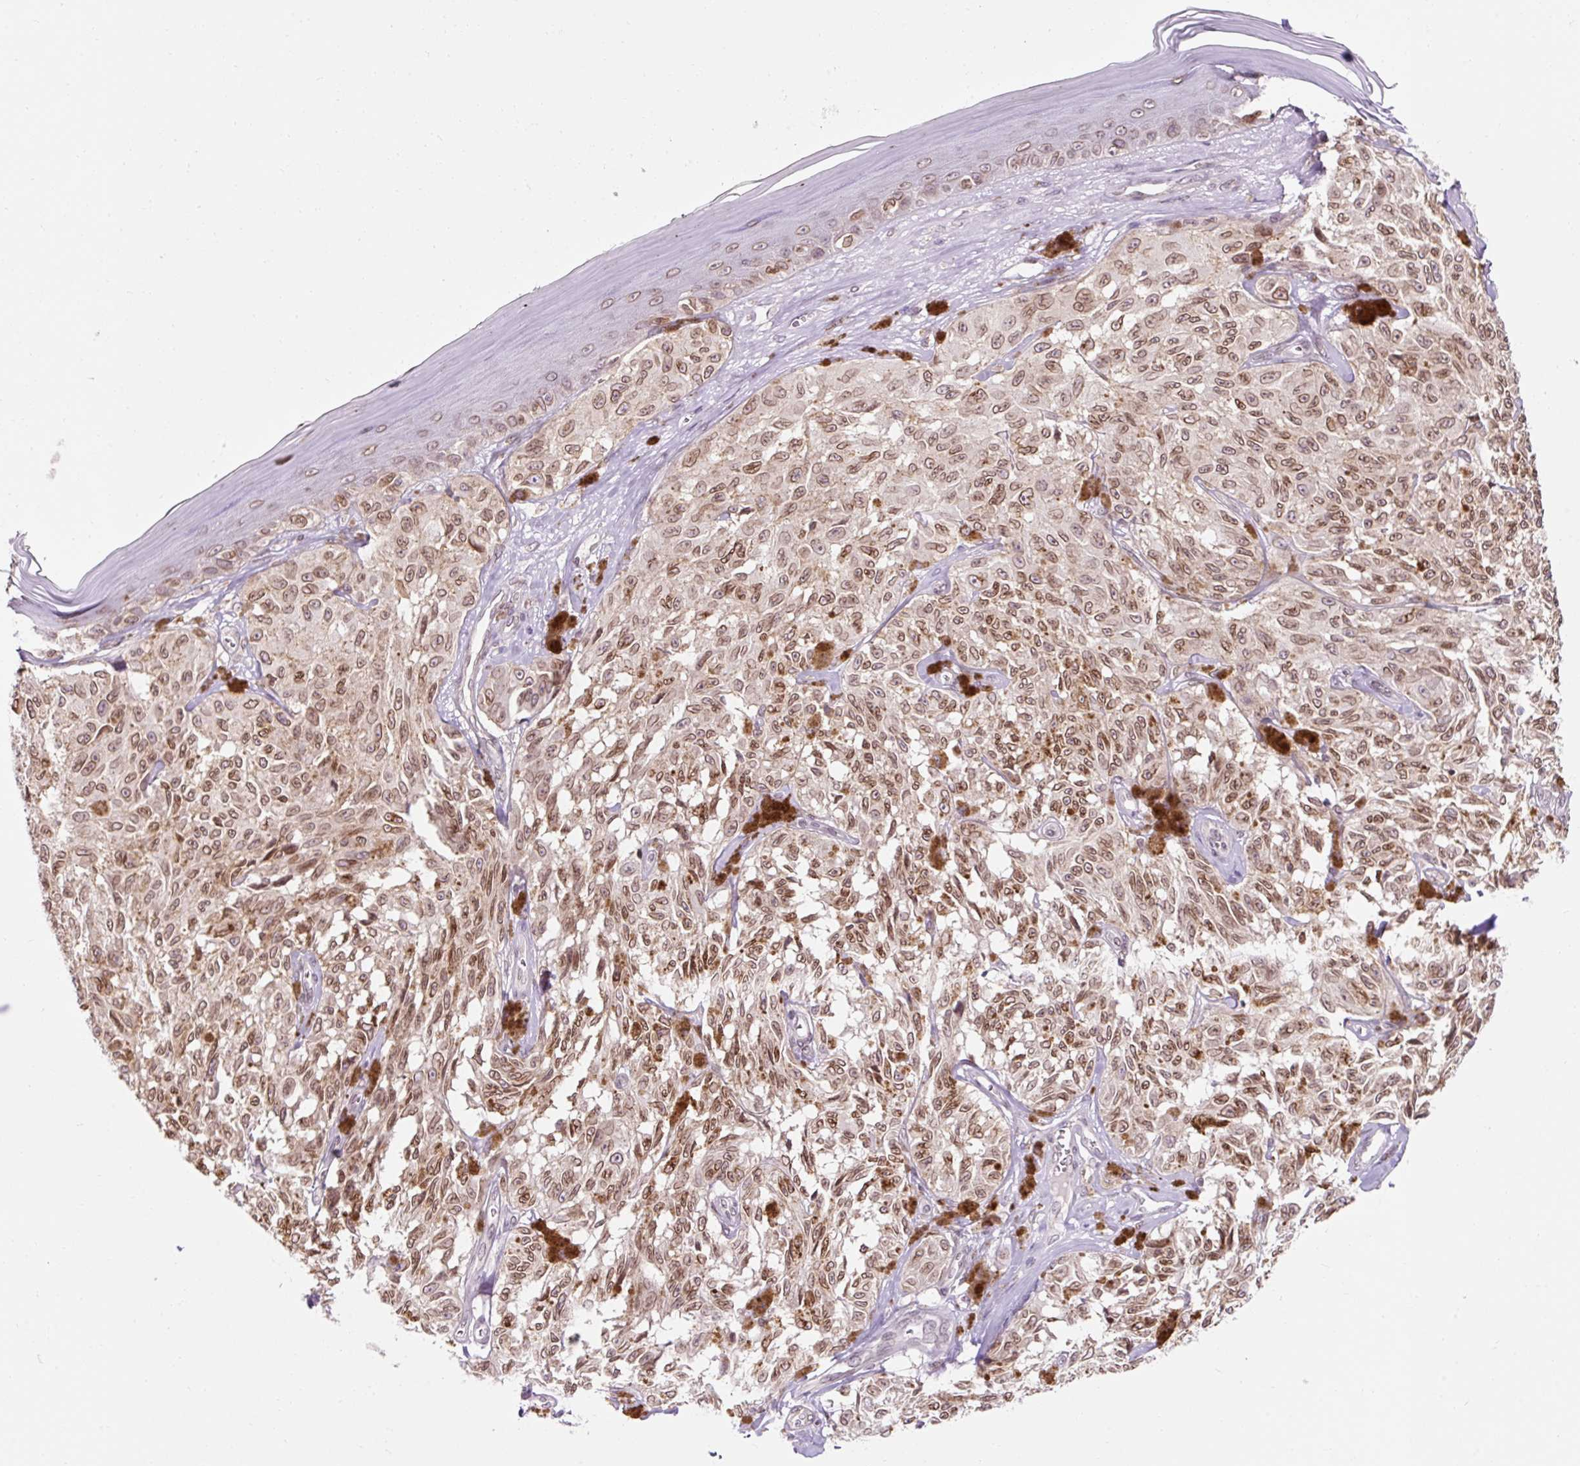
{"staining": {"intensity": "moderate", "quantity": ">75%", "location": "cytoplasmic/membranous,nuclear"}, "tissue": "melanoma", "cell_type": "Tumor cells", "image_type": "cancer", "snomed": [{"axis": "morphology", "description": "Malignant melanoma, NOS"}, {"axis": "topography", "description": "Skin"}], "caption": "A brown stain shows moderate cytoplasmic/membranous and nuclear staining of a protein in melanoma tumor cells.", "gene": "ZNF610", "patient": {"sex": "male", "age": 68}}